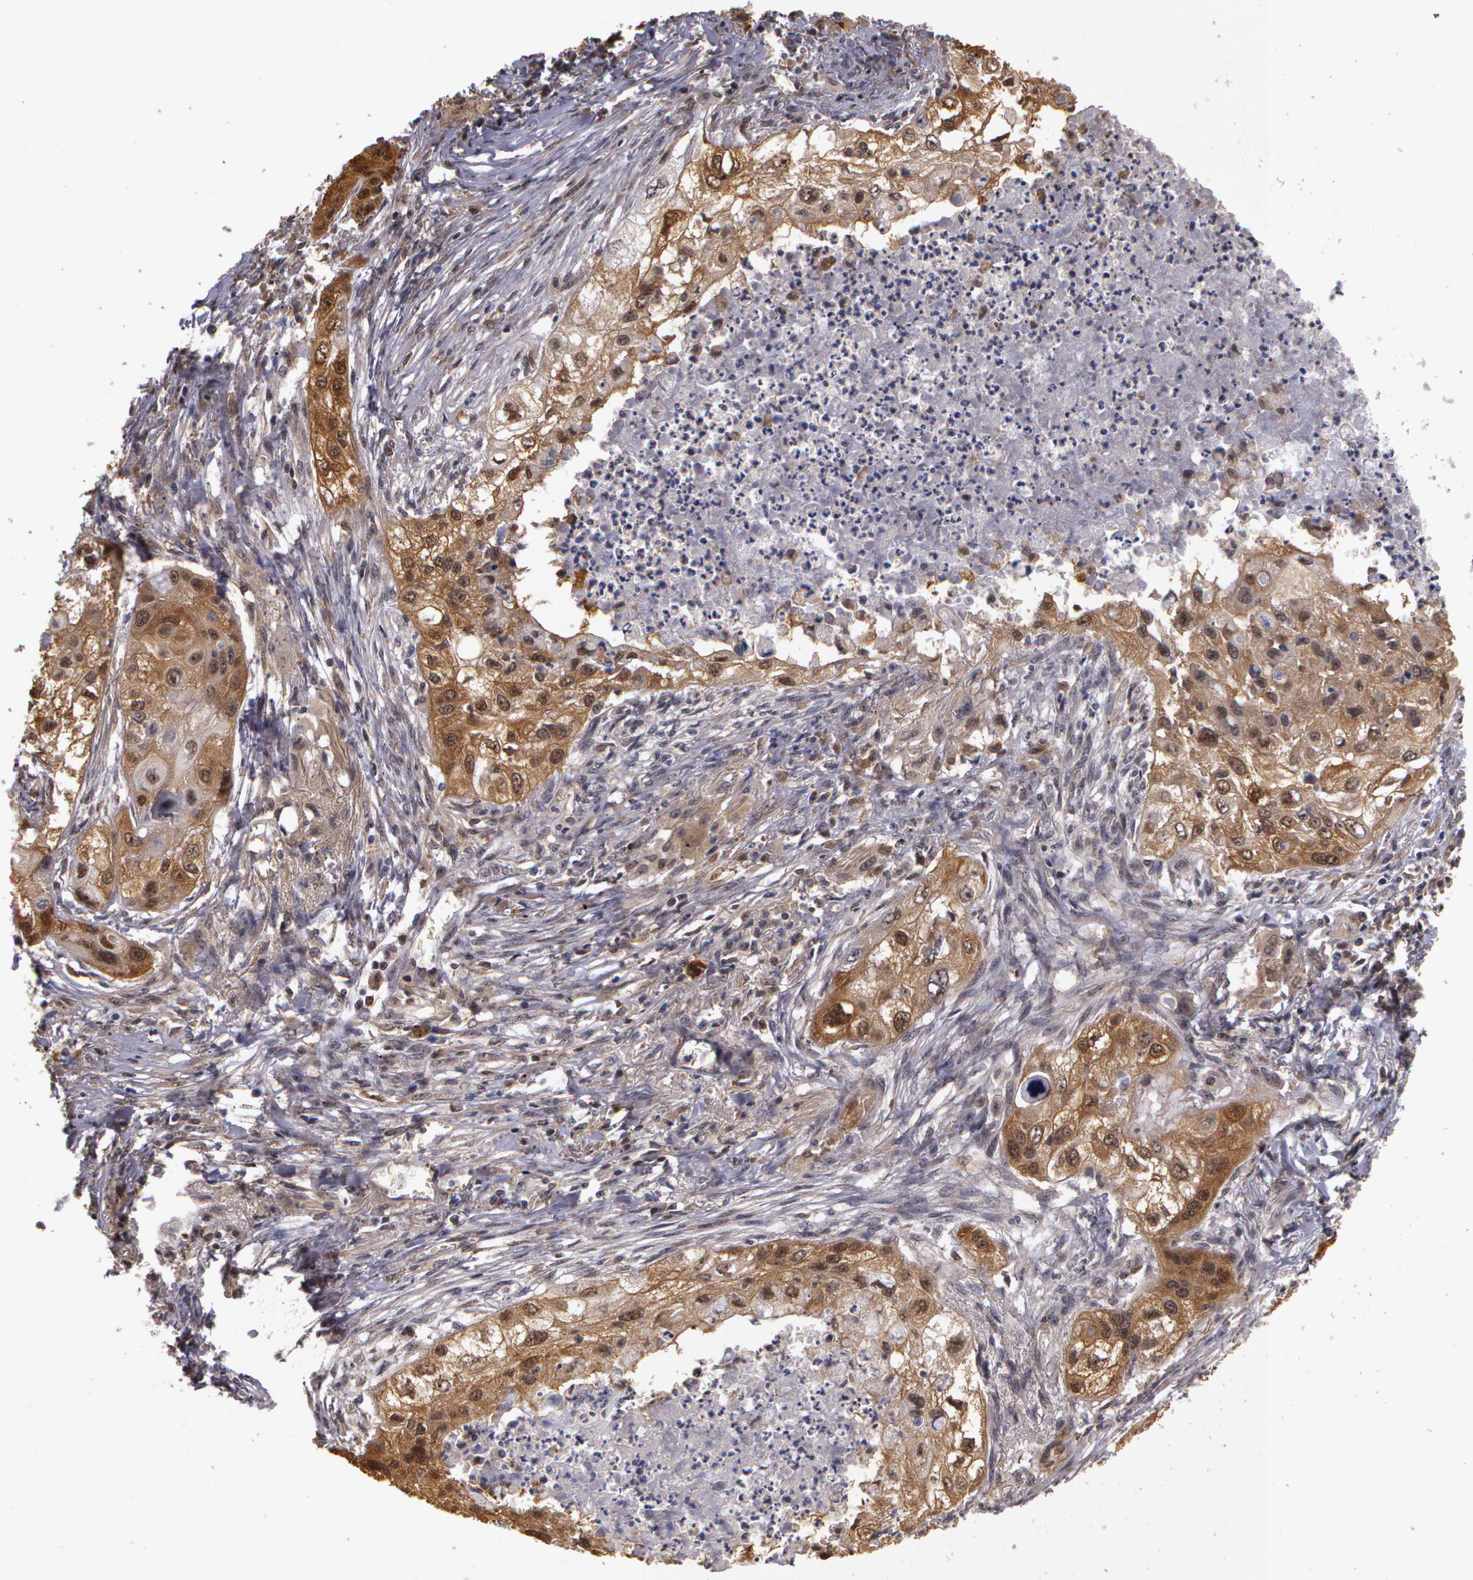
{"staining": {"intensity": "moderate", "quantity": ">75%", "location": "cytoplasmic/membranous"}, "tissue": "lung cancer", "cell_type": "Tumor cells", "image_type": "cancer", "snomed": [{"axis": "morphology", "description": "Squamous cell carcinoma, NOS"}, {"axis": "topography", "description": "Lung"}], "caption": "Protein positivity by immunohistochemistry (IHC) demonstrates moderate cytoplasmic/membranous staining in approximately >75% of tumor cells in lung cancer (squamous cell carcinoma). The staining is performed using DAB brown chromogen to label protein expression. The nuclei are counter-stained blue using hematoxylin.", "gene": "AHSA1", "patient": {"sex": "male", "age": 71}}